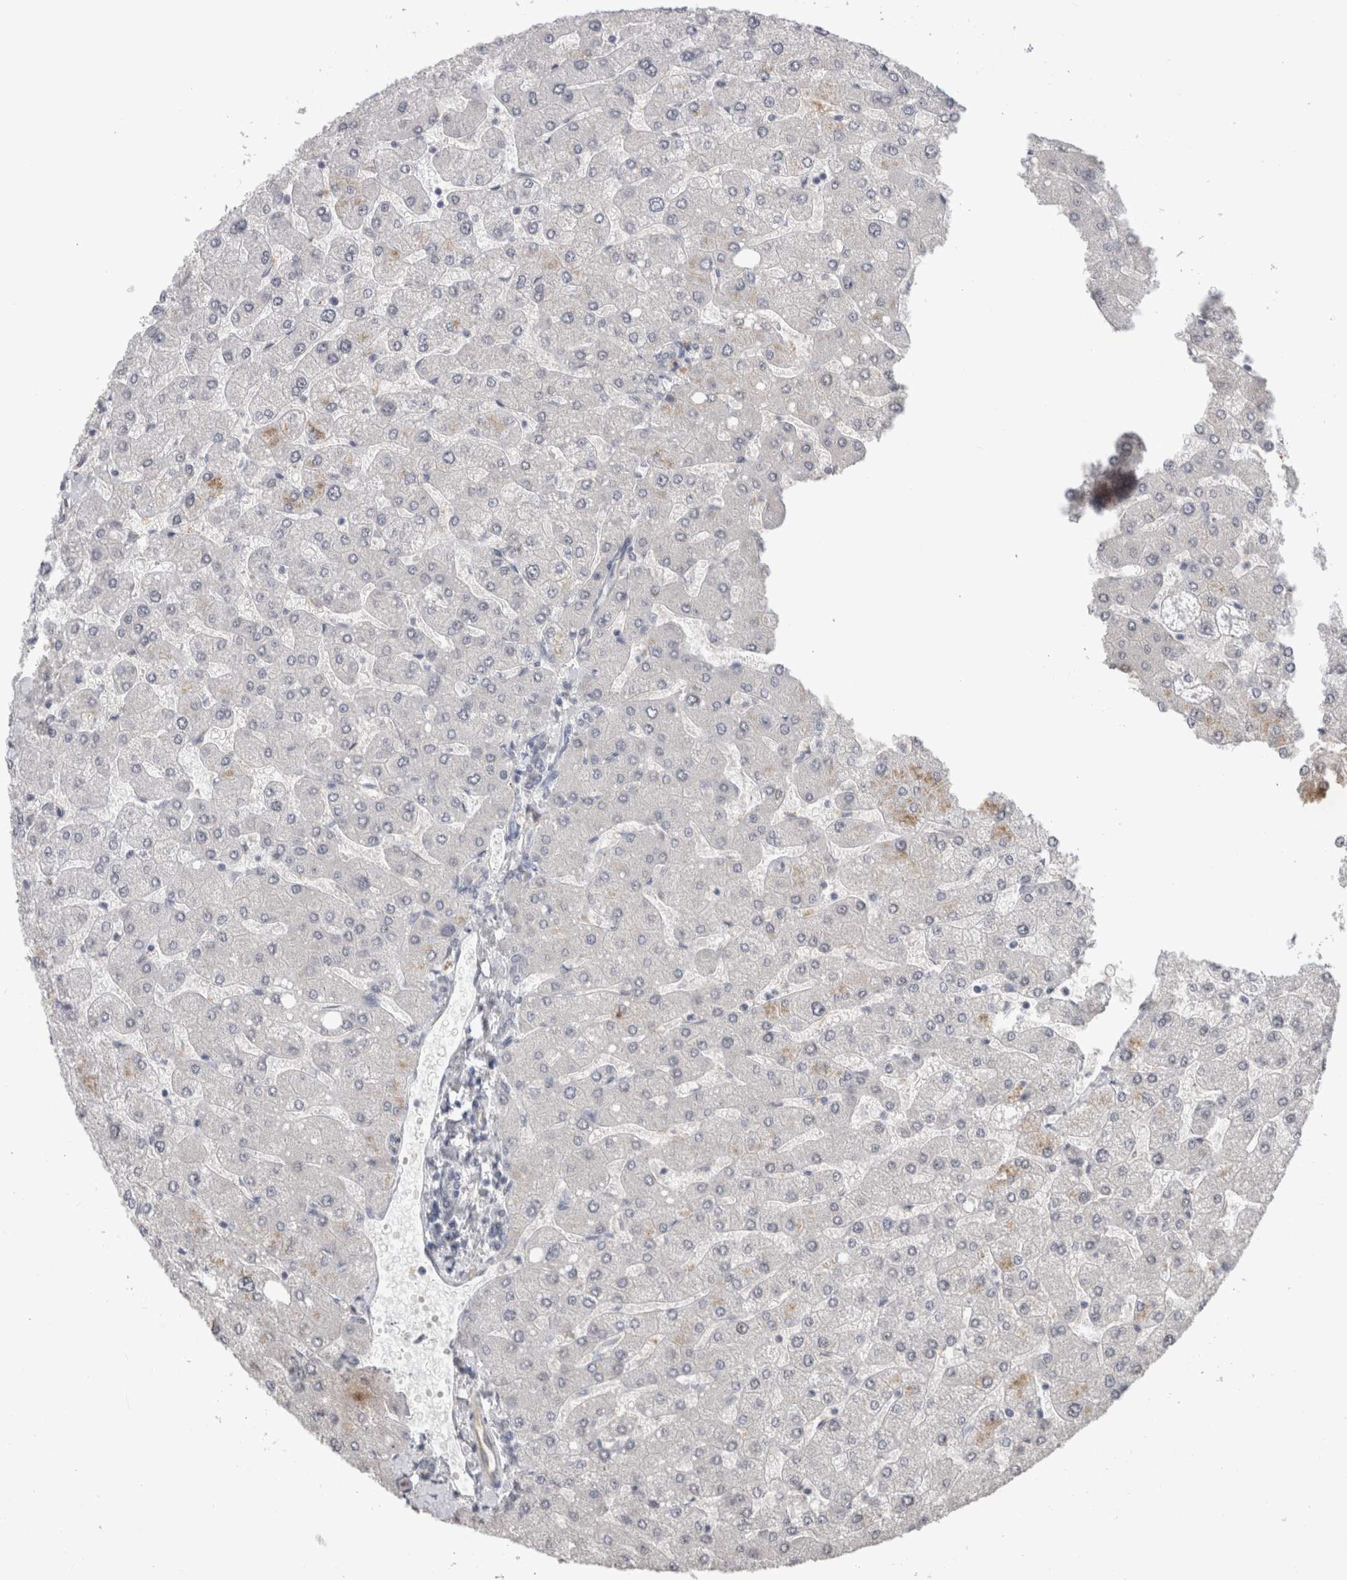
{"staining": {"intensity": "negative", "quantity": "none", "location": "none"}, "tissue": "liver", "cell_type": "Cholangiocytes", "image_type": "normal", "snomed": [{"axis": "morphology", "description": "Normal tissue, NOS"}, {"axis": "topography", "description": "Liver"}], "caption": "Liver was stained to show a protein in brown. There is no significant staining in cholangiocytes.", "gene": "CDH13", "patient": {"sex": "male", "age": 55}}